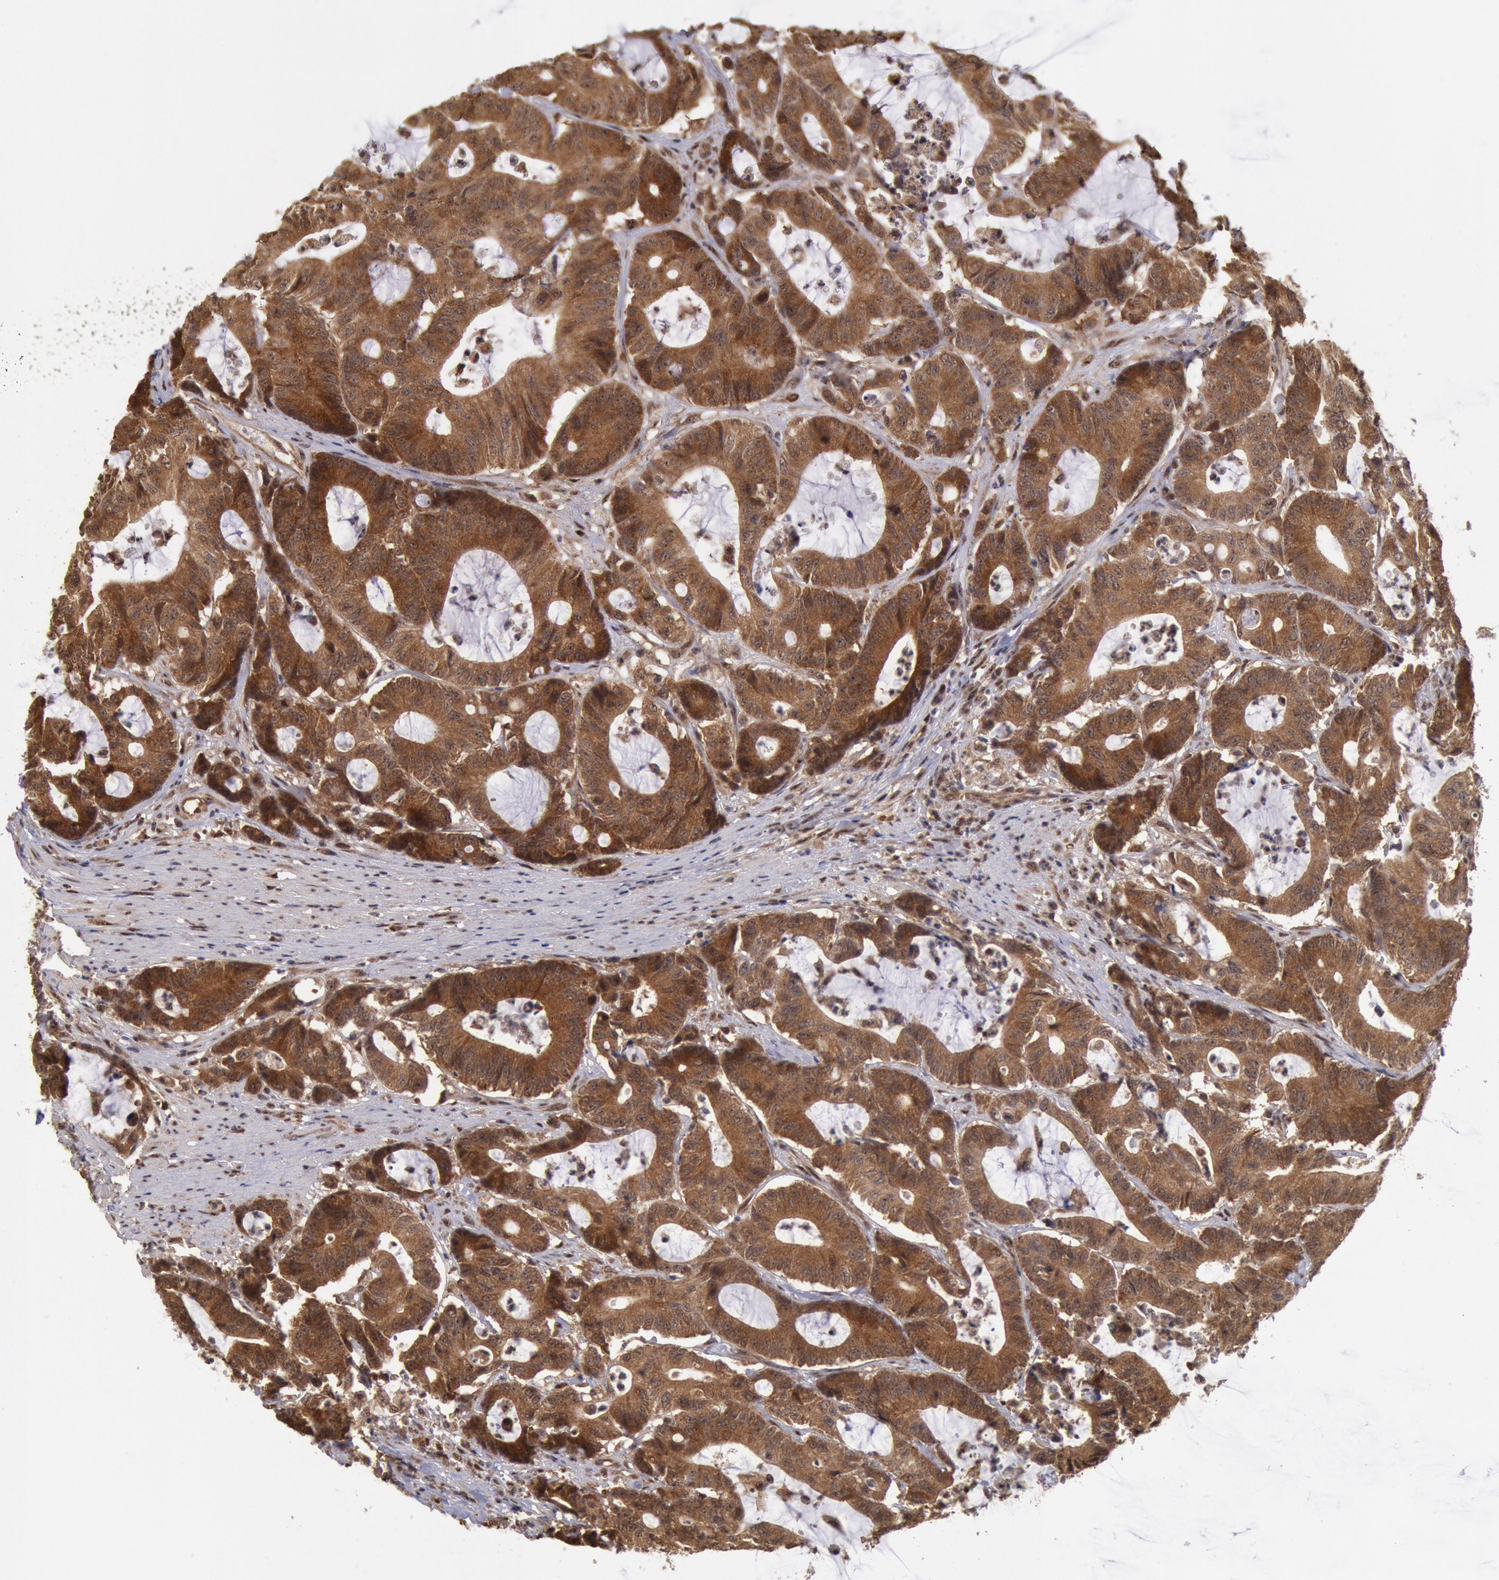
{"staining": {"intensity": "strong", "quantity": ">75%", "location": "cytoplasmic/membranous"}, "tissue": "colorectal cancer", "cell_type": "Tumor cells", "image_type": "cancer", "snomed": [{"axis": "morphology", "description": "Adenocarcinoma, NOS"}, {"axis": "topography", "description": "Colon"}], "caption": "Protein expression analysis of human colorectal cancer (adenocarcinoma) reveals strong cytoplasmic/membranous expression in about >75% of tumor cells.", "gene": "STX17", "patient": {"sex": "female", "age": 84}}